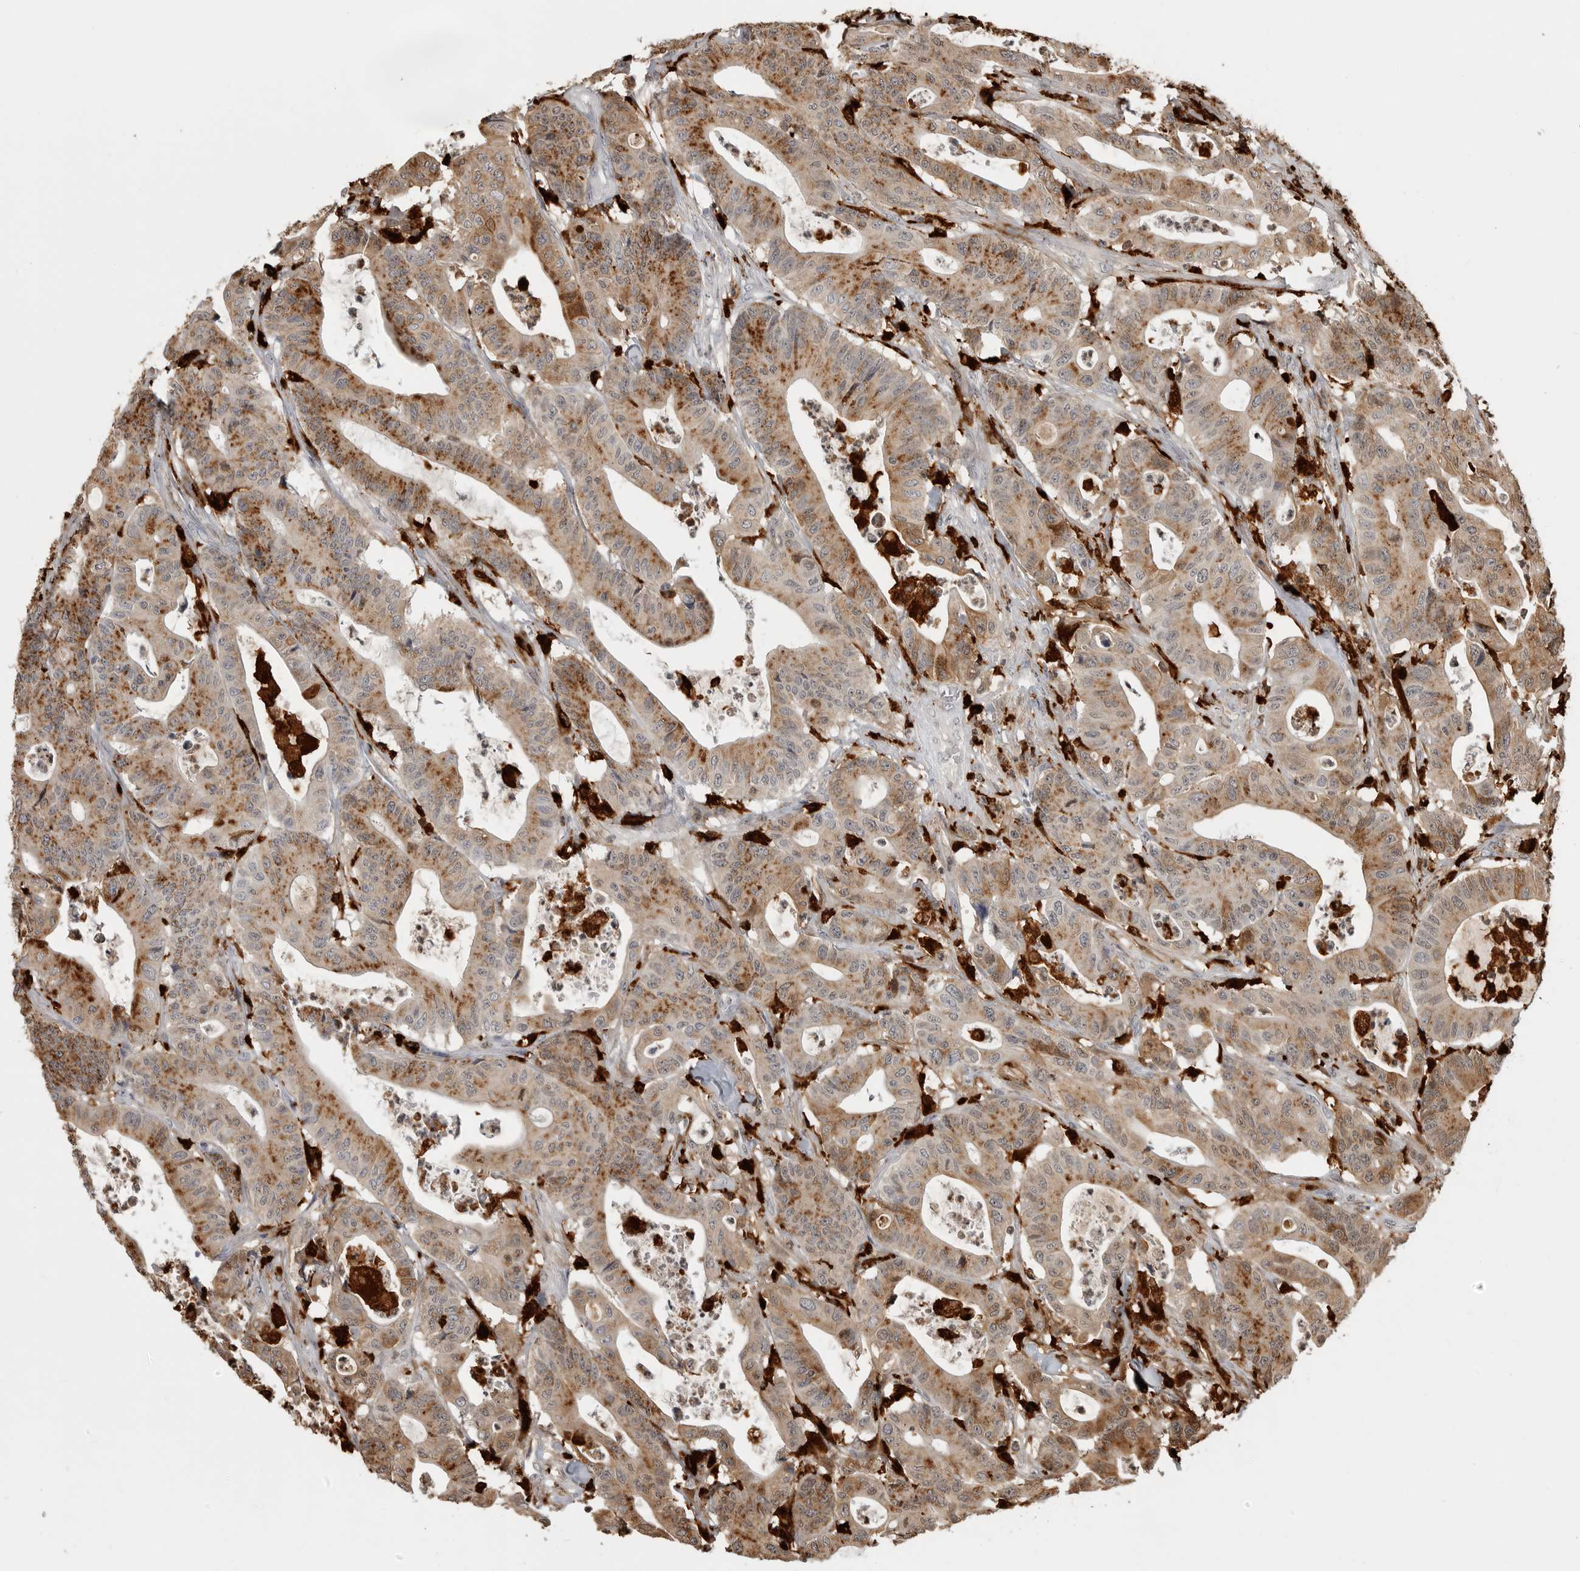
{"staining": {"intensity": "moderate", "quantity": ">75%", "location": "cytoplasmic/membranous"}, "tissue": "colorectal cancer", "cell_type": "Tumor cells", "image_type": "cancer", "snomed": [{"axis": "morphology", "description": "Adenocarcinoma, NOS"}, {"axis": "topography", "description": "Colon"}], "caption": "The image shows immunohistochemical staining of adenocarcinoma (colorectal). There is moderate cytoplasmic/membranous expression is present in approximately >75% of tumor cells.", "gene": "IFI30", "patient": {"sex": "female", "age": 84}}